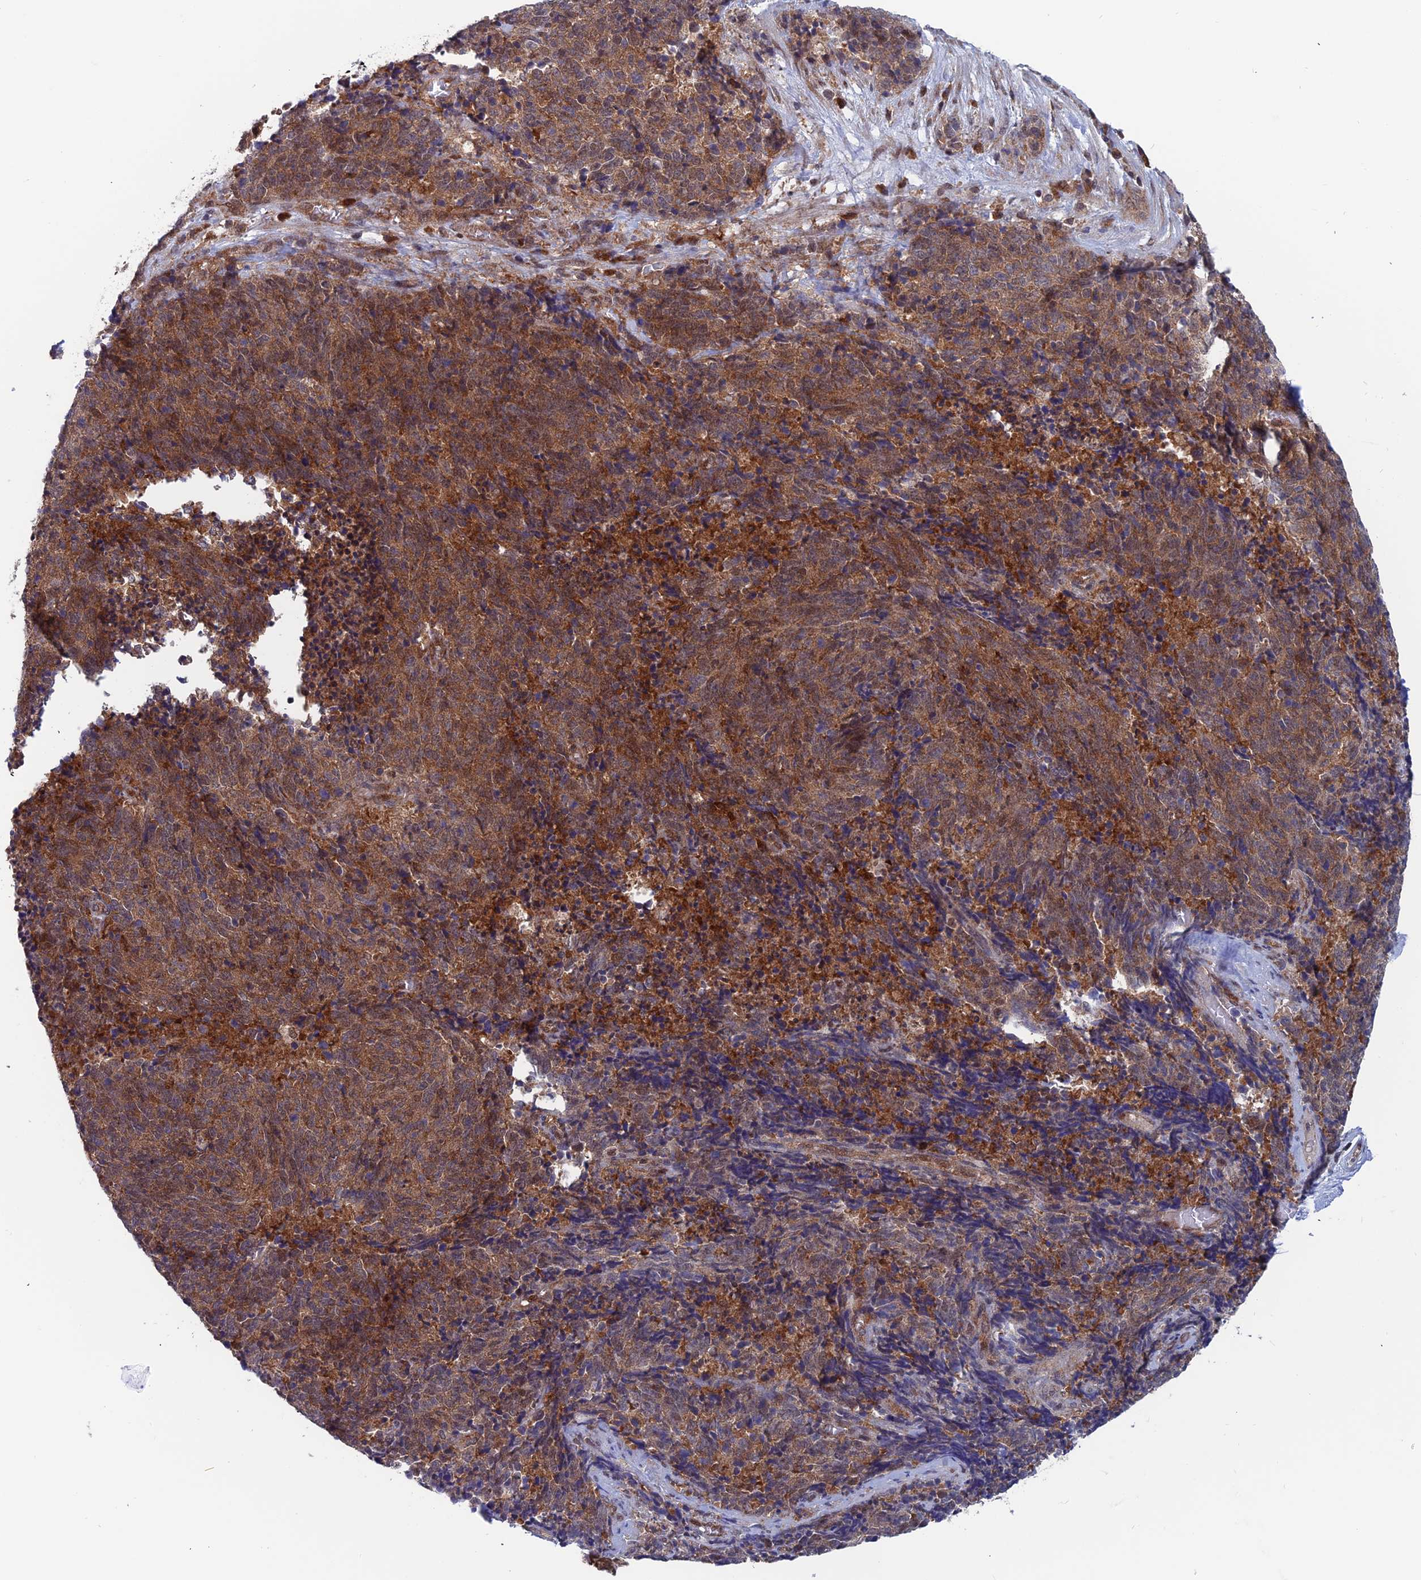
{"staining": {"intensity": "strong", "quantity": ">75%", "location": "cytoplasmic/membranous,nuclear"}, "tissue": "cervical cancer", "cell_type": "Tumor cells", "image_type": "cancer", "snomed": [{"axis": "morphology", "description": "Squamous cell carcinoma, NOS"}, {"axis": "topography", "description": "Cervix"}], "caption": "A brown stain labels strong cytoplasmic/membranous and nuclear staining of a protein in cervical cancer tumor cells. (IHC, brightfield microscopy, high magnification).", "gene": "IGBP1", "patient": {"sex": "female", "age": 29}}